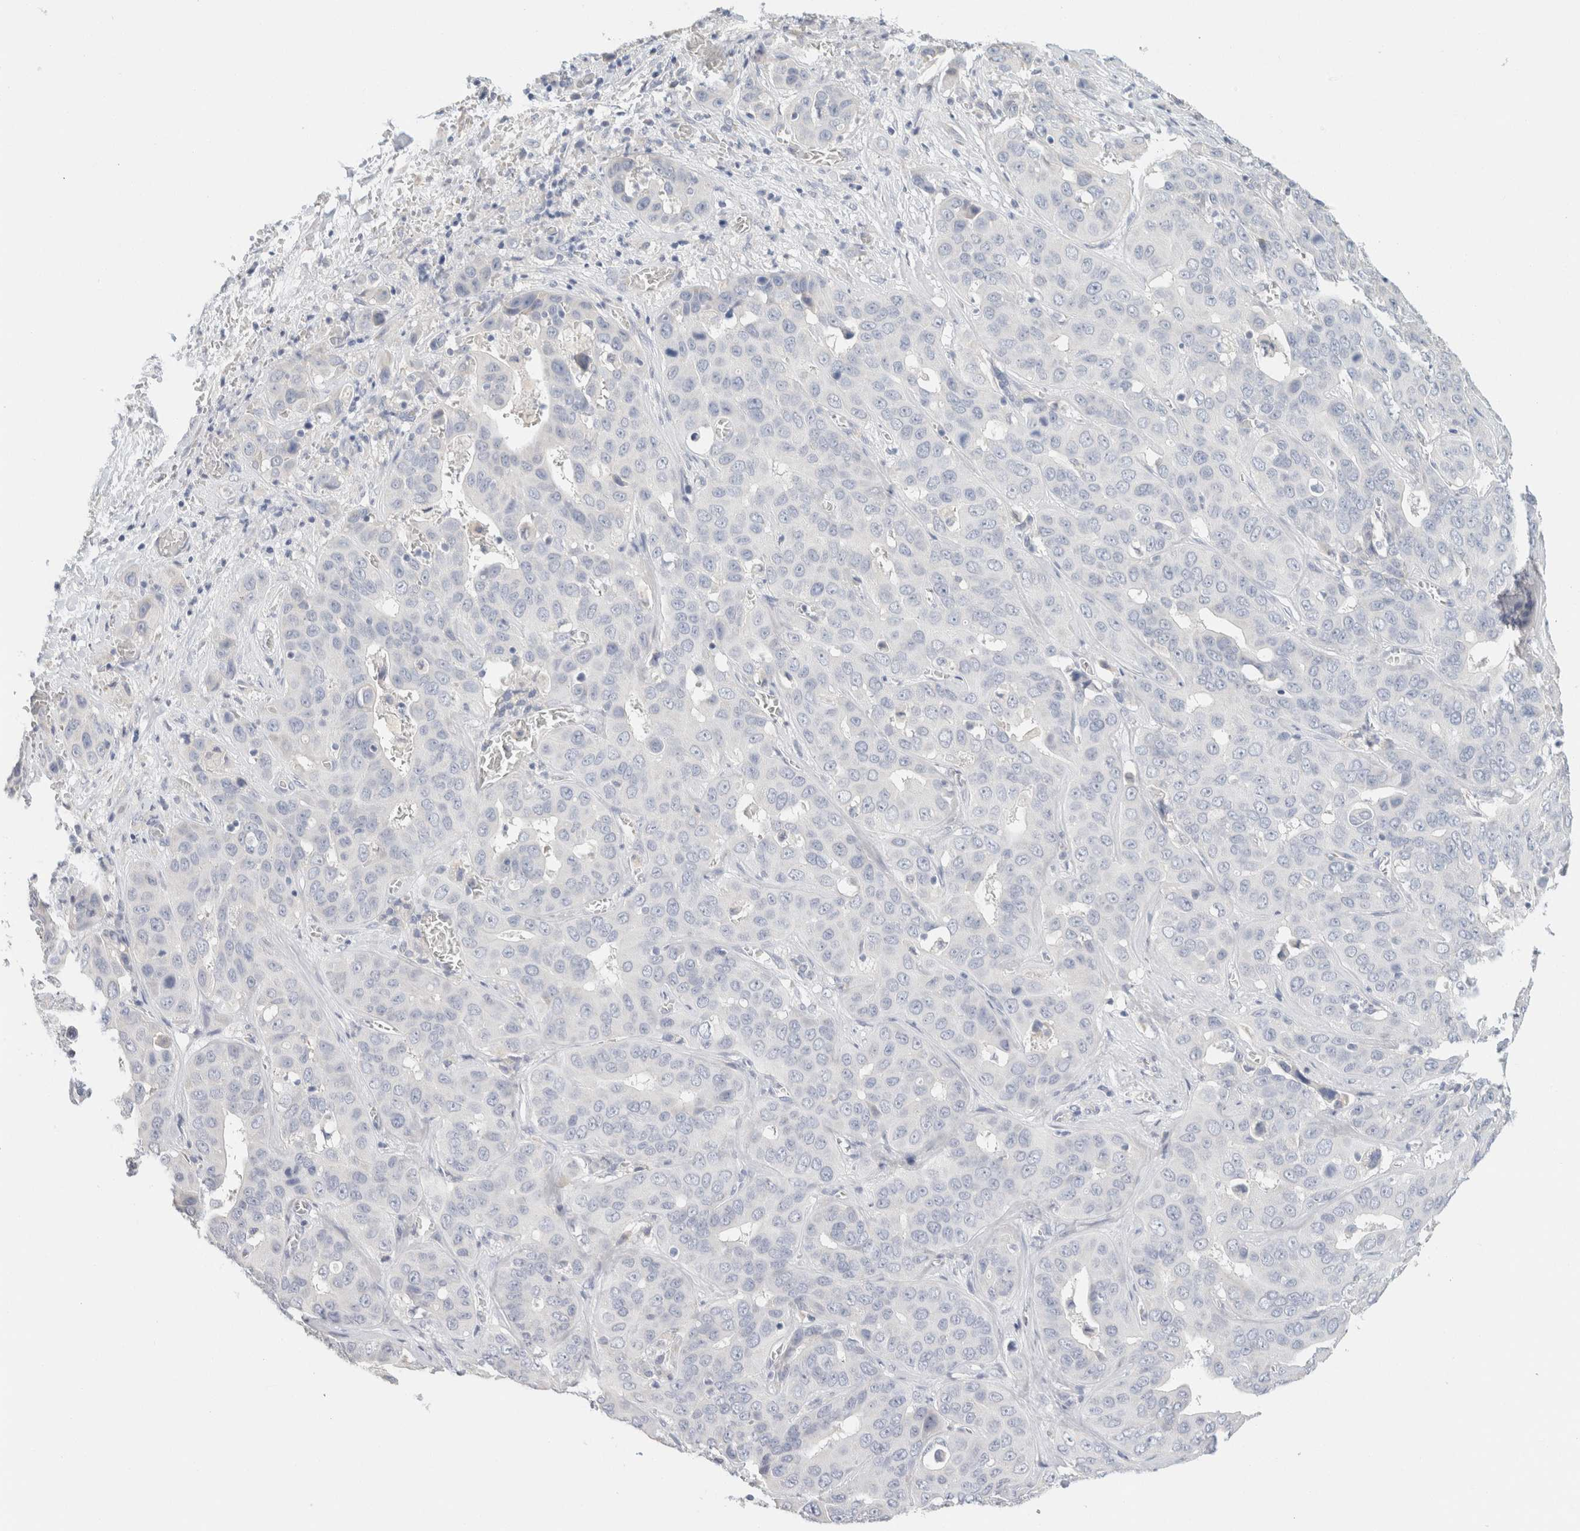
{"staining": {"intensity": "negative", "quantity": "none", "location": "none"}, "tissue": "liver cancer", "cell_type": "Tumor cells", "image_type": "cancer", "snomed": [{"axis": "morphology", "description": "Cholangiocarcinoma"}, {"axis": "topography", "description": "Liver"}], "caption": "This is a photomicrograph of immunohistochemistry staining of cholangiocarcinoma (liver), which shows no positivity in tumor cells.", "gene": "NEFM", "patient": {"sex": "female", "age": 52}}